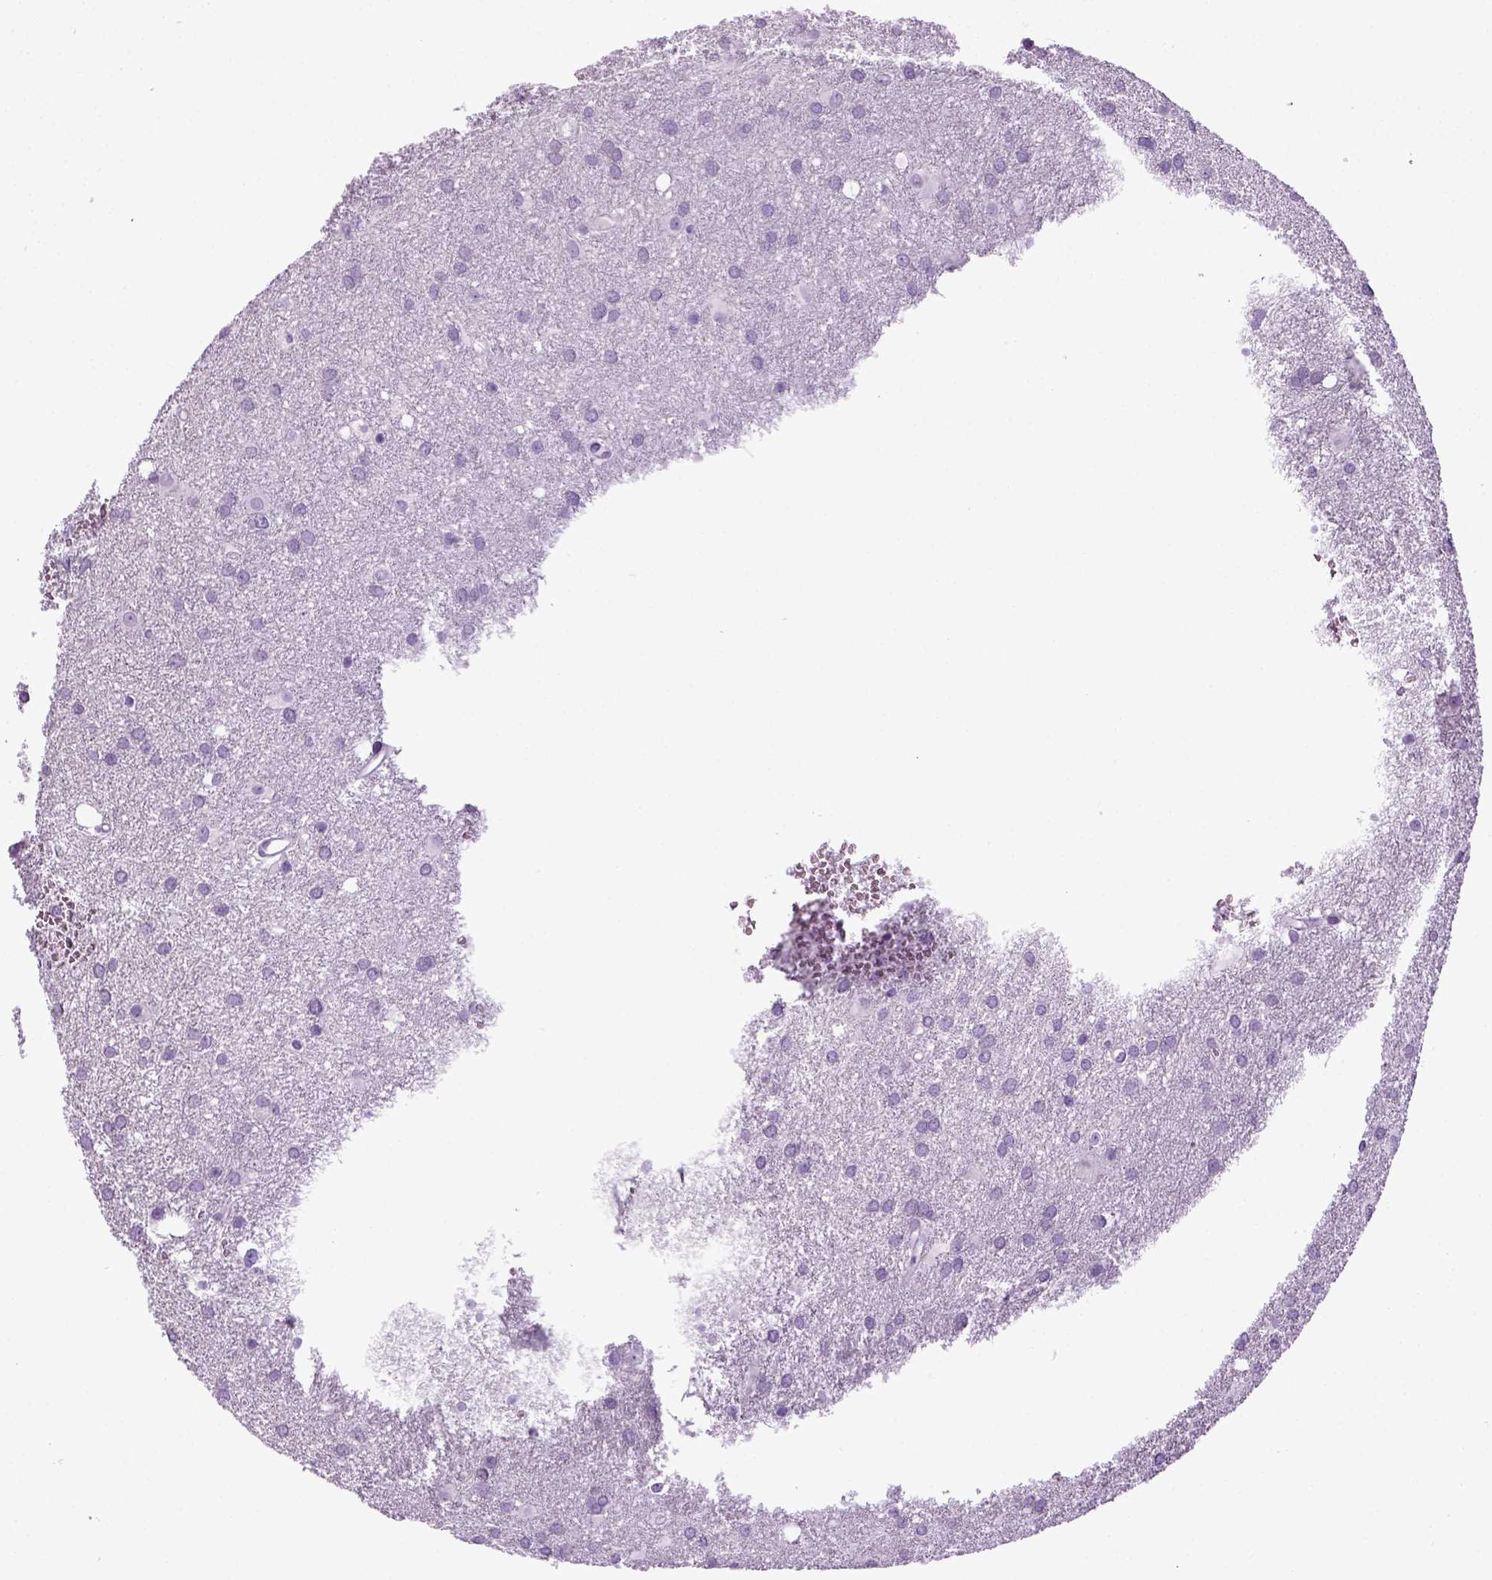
{"staining": {"intensity": "negative", "quantity": "none", "location": "none"}, "tissue": "glioma", "cell_type": "Tumor cells", "image_type": "cancer", "snomed": [{"axis": "morphology", "description": "Glioma, malignant, Low grade"}, {"axis": "topography", "description": "Brain"}], "caption": "A micrograph of human malignant low-grade glioma is negative for staining in tumor cells.", "gene": "HMCN2", "patient": {"sex": "male", "age": 58}}